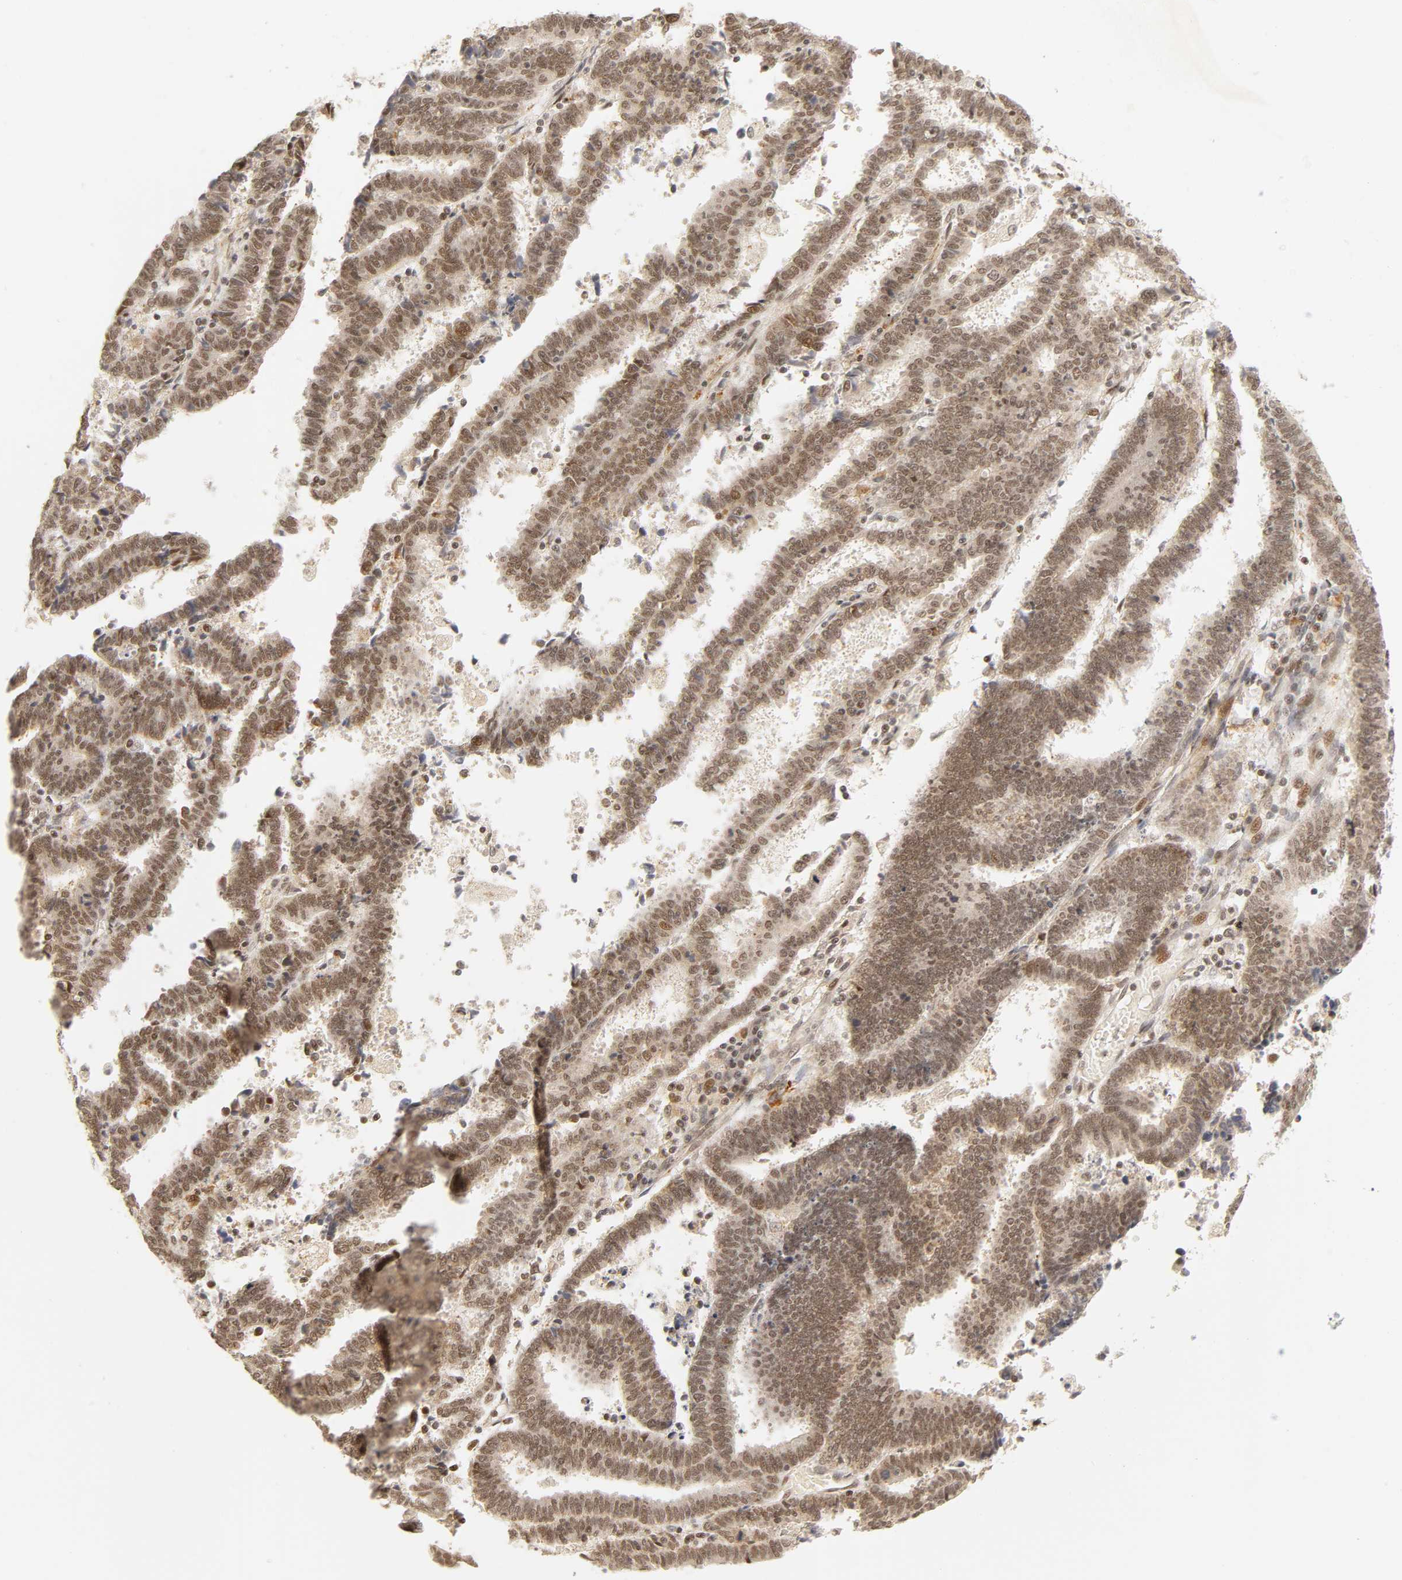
{"staining": {"intensity": "moderate", "quantity": ">75%", "location": "cytoplasmic/membranous,nuclear"}, "tissue": "endometrial cancer", "cell_type": "Tumor cells", "image_type": "cancer", "snomed": [{"axis": "morphology", "description": "Adenocarcinoma, NOS"}, {"axis": "topography", "description": "Uterus"}], "caption": "Protein staining of endometrial cancer tissue exhibits moderate cytoplasmic/membranous and nuclear positivity in approximately >75% of tumor cells.", "gene": "TAF10", "patient": {"sex": "female", "age": 83}}